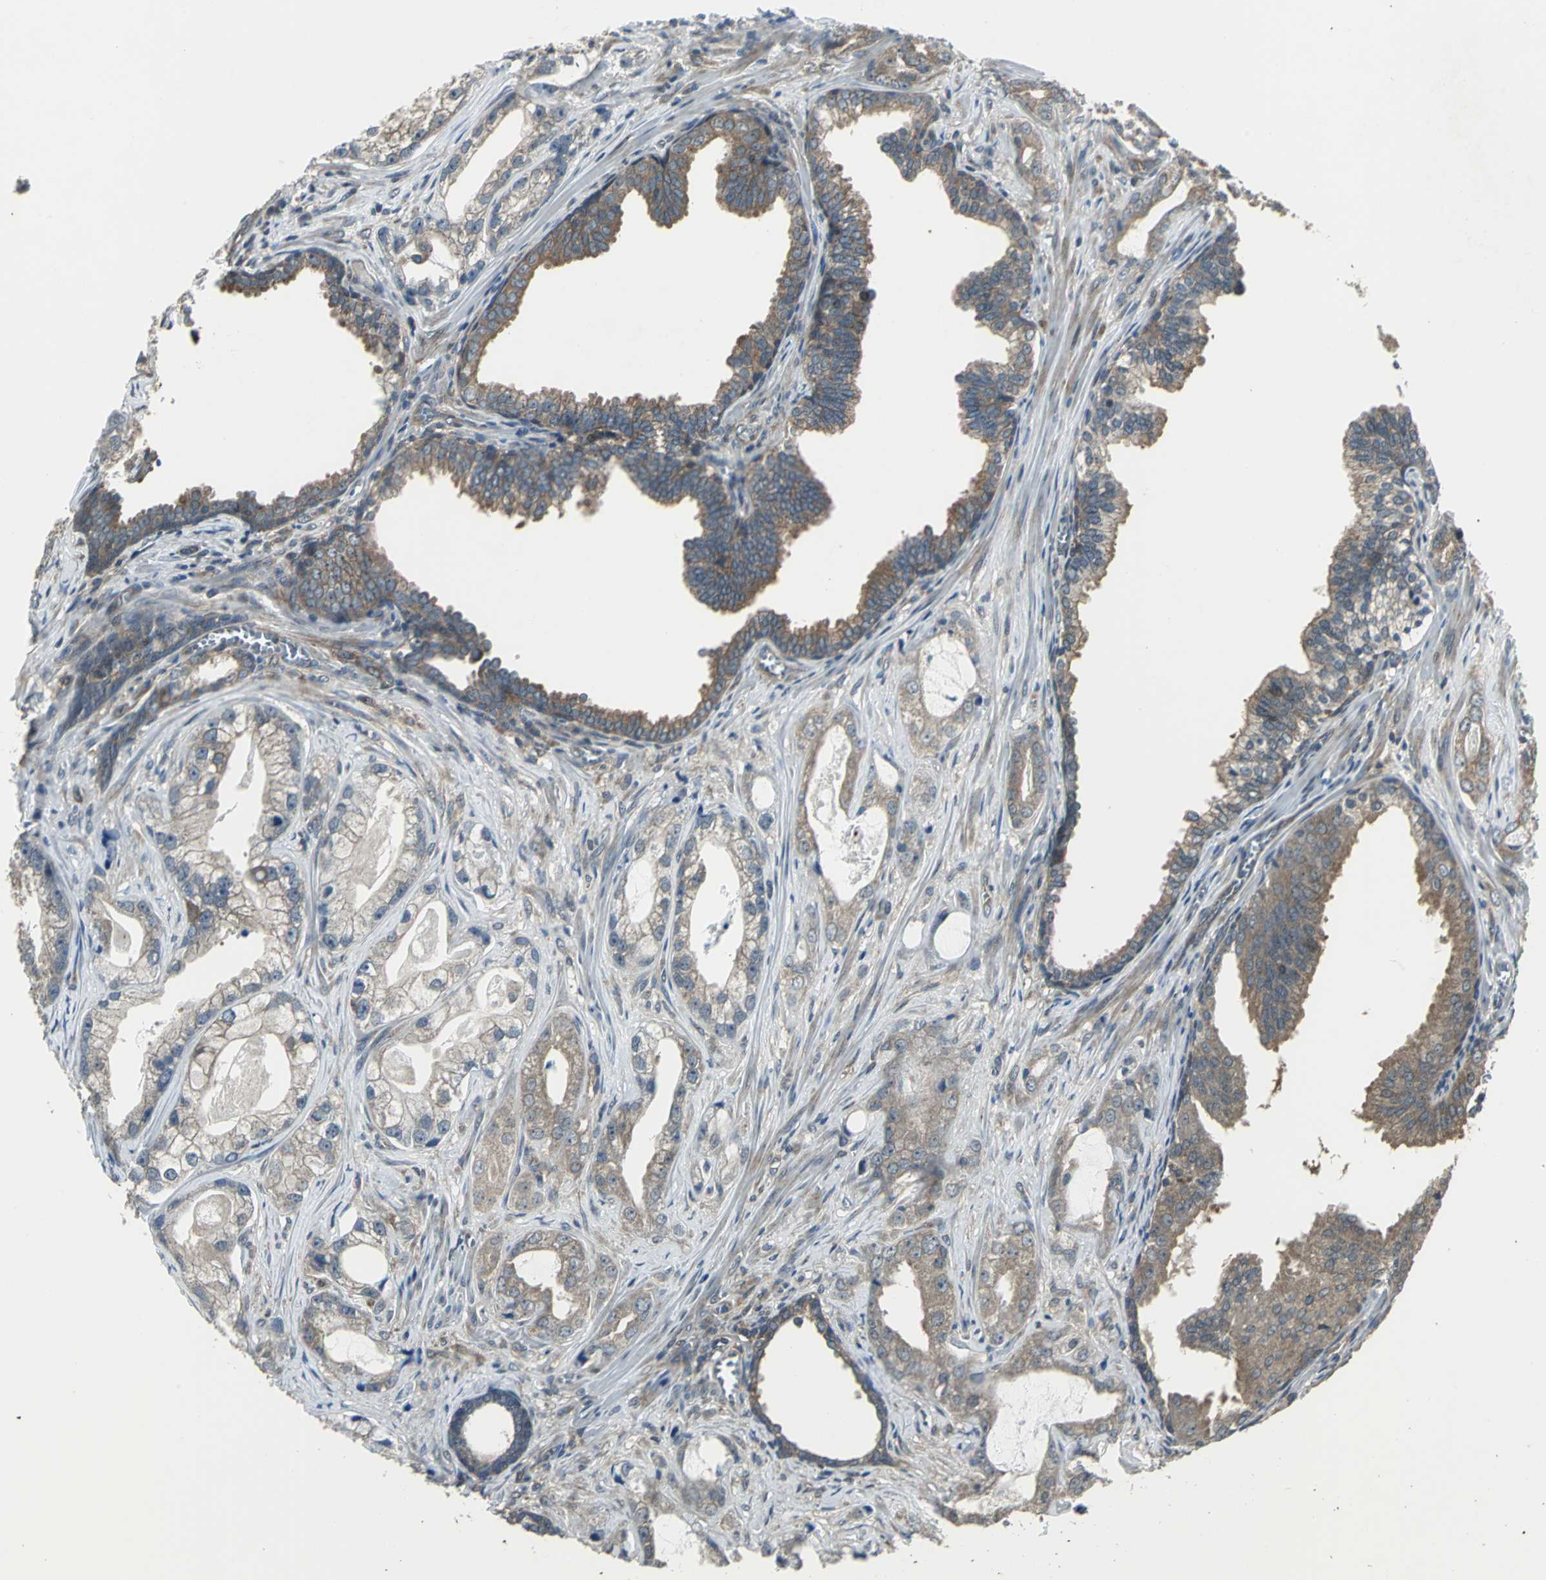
{"staining": {"intensity": "moderate", "quantity": "25%-75%", "location": "cytoplasmic/membranous"}, "tissue": "prostate cancer", "cell_type": "Tumor cells", "image_type": "cancer", "snomed": [{"axis": "morphology", "description": "Adenocarcinoma, Low grade"}, {"axis": "topography", "description": "Prostate"}], "caption": "Immunohistochemical staining of prostate cancer (adenocarcinoma (low-grade)) shows medium levels of moderate cytoplasmic/membranous protein positivity in approximately 25%-75% of tumor cells. (DAB IHC, brown staining for protein, blue staining for nuclei).", "gene": "PFDN1", "patient": {"sex": "male", "age": 59}}